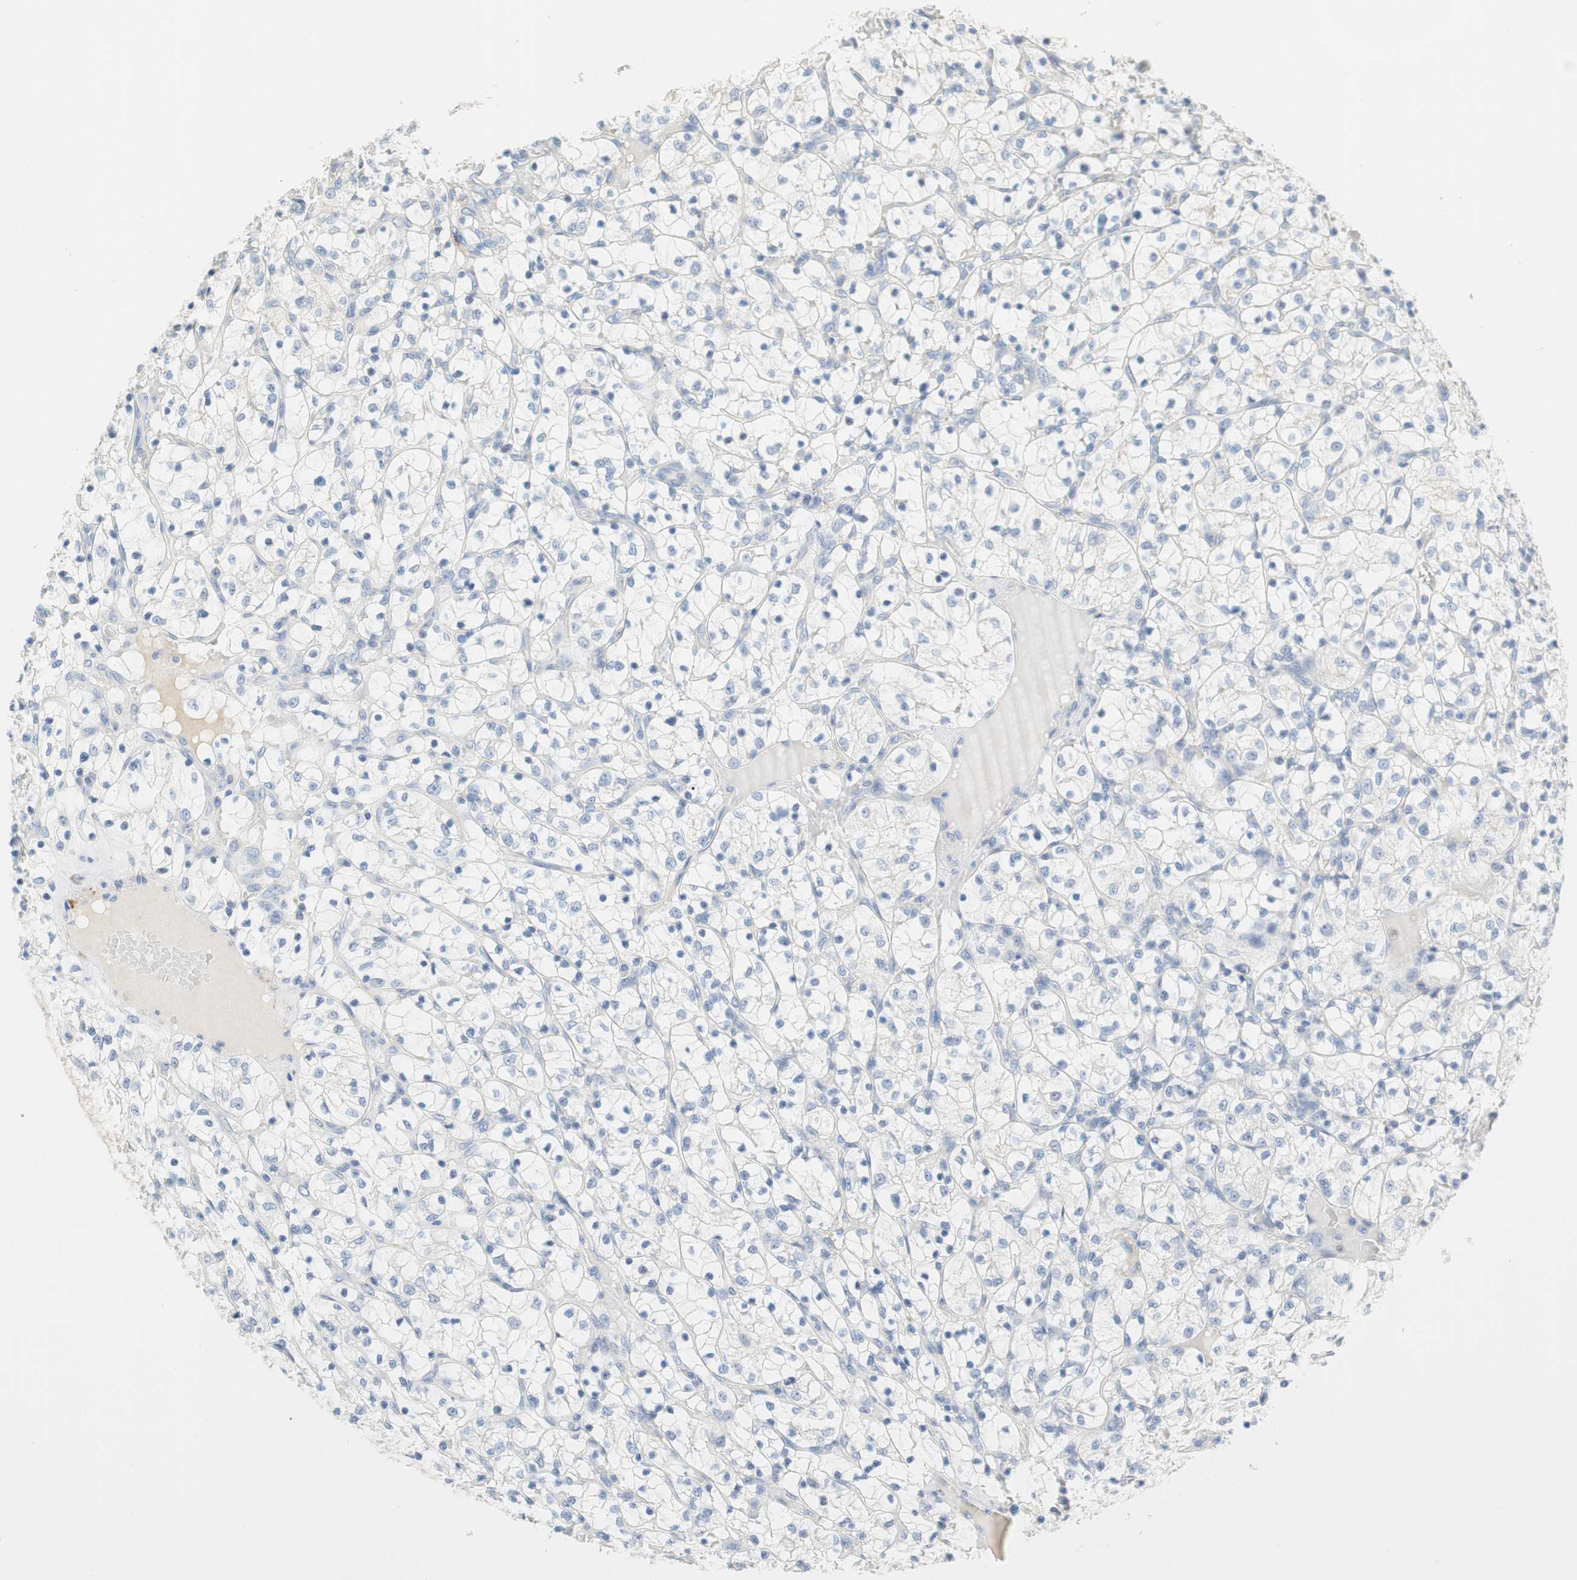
{"staining": {"intensity": "negative", "quantity": "none", "location": "none"}, "tissue": "renal cancer", "cell_type": "Tumor cells", "image_type": "cancer", "snomed": [{"axis": "morphology", "description": "Adenocarcinoma, NOS"}, {"axis": "topography", "description": "Kidney"}], "caption": "This photomicrograph is of renal adenocarcinoma stained with immunohistochemistry to label a protein in brown with the nuclei are counter-stained blue. There is no positivity in tumor cells. The staining is performed using DAB (3,3'-diaminobenzidine) brown chromogen with nuclei counter-stained in using hematoxylin.", "gene": "CCM2L", "patient": {"sex": "female", "age": 69}}